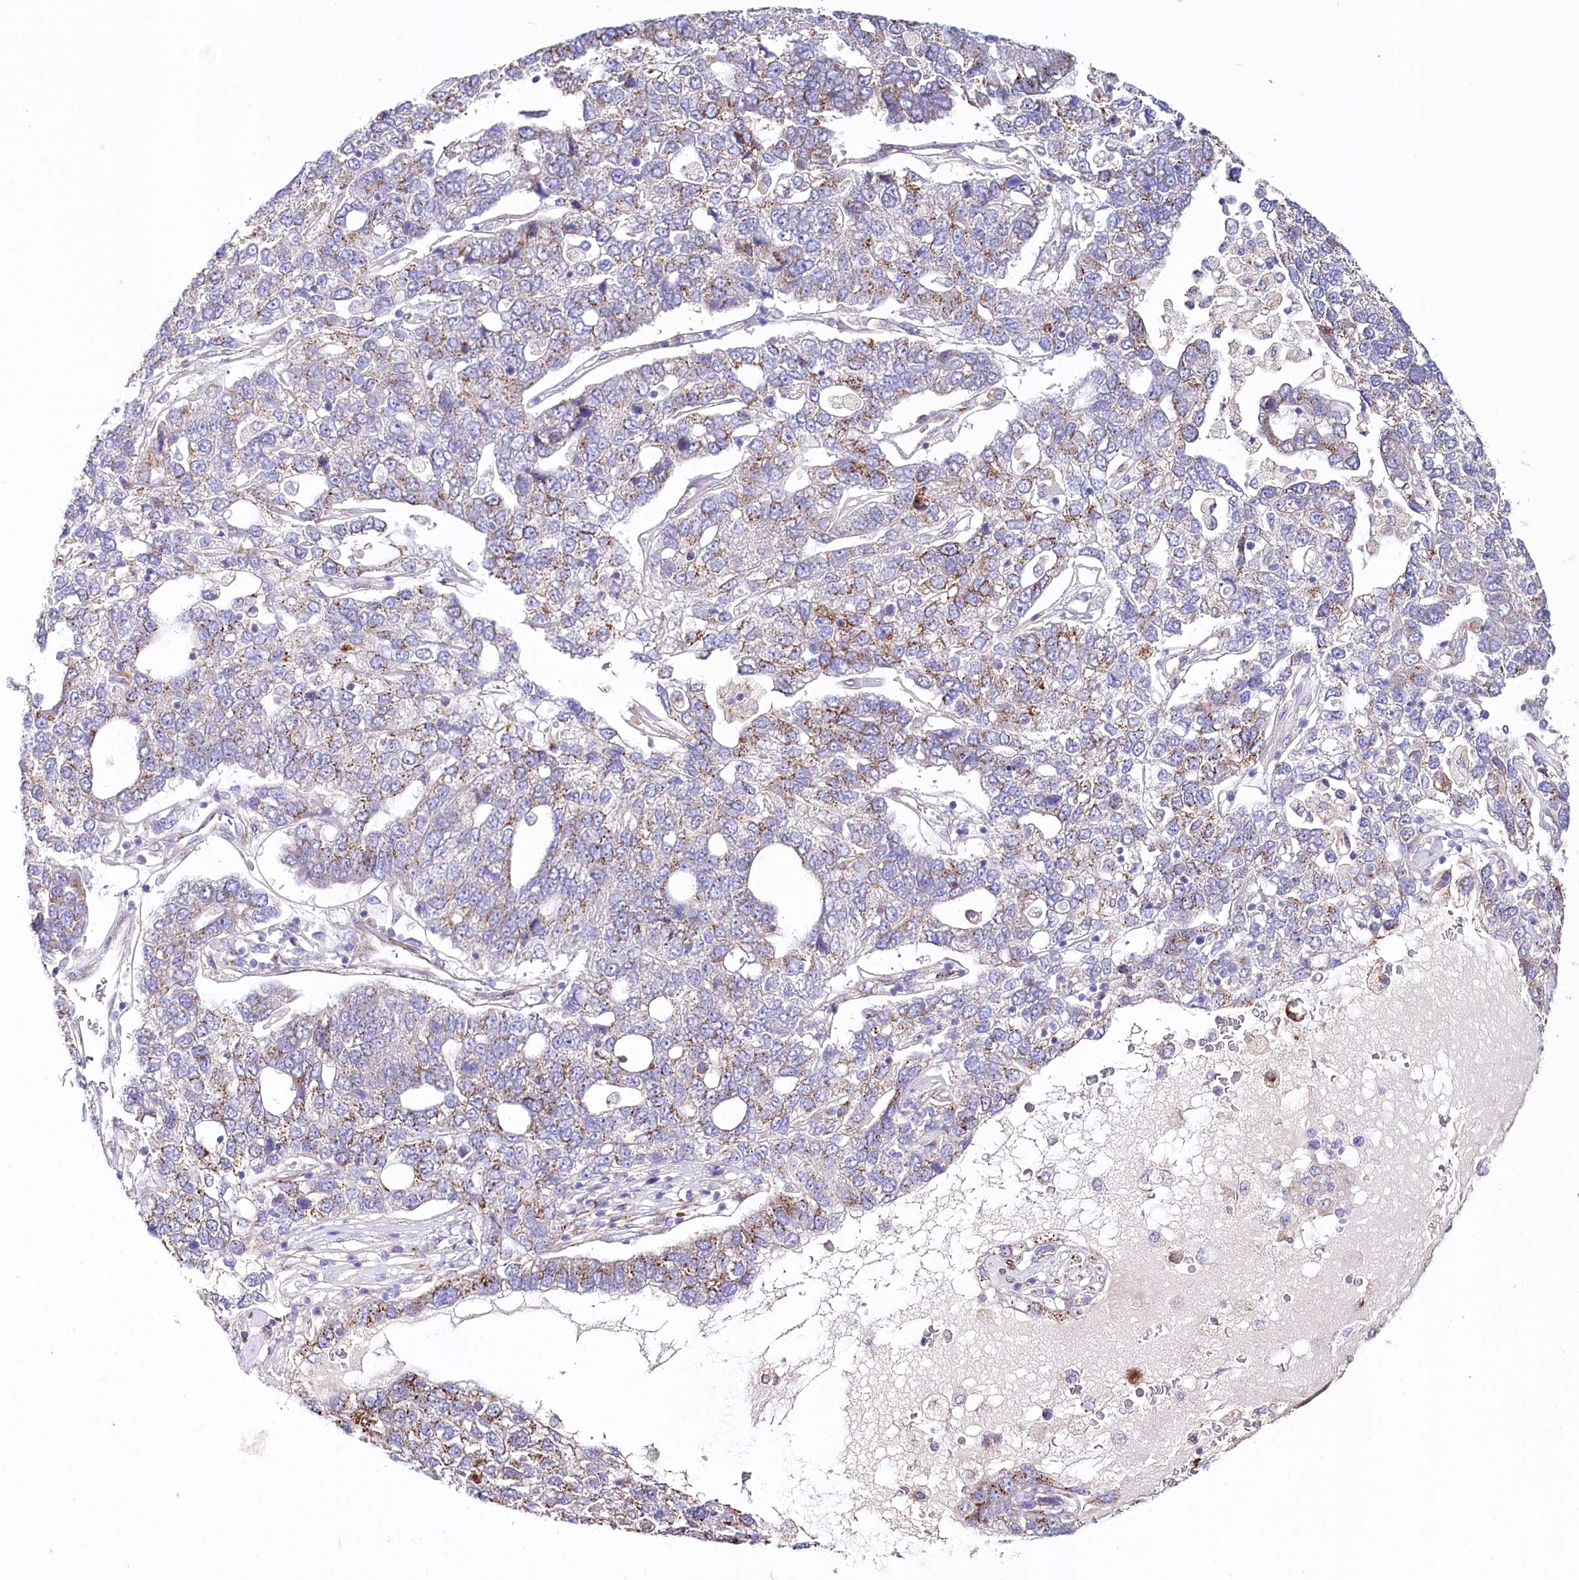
{"staining": {"intensity": "moderate", "quantity": ">75%", "location": "cytoplasmic/membranous"}, "tissue": "pancreatic cancer", "cell_type": "Tumor cells", "image_type": "cancer", "snomed": [{"axis": "morphology", "description": "Adenocarcinoma, NOS"}, {"axis": "topography", "description": "Pancreas"}], "caption": "Pancreatic cancer stained with immunohistochemistry demonstrates moderate cytoplasmic/membranous staining in approximately >75% of tumor cells. Ihc stains the protein in brown and the nuclei are stained blue.", "gene": "ABRAXAS2", "patient": {"sex": "female", "age": 61}}